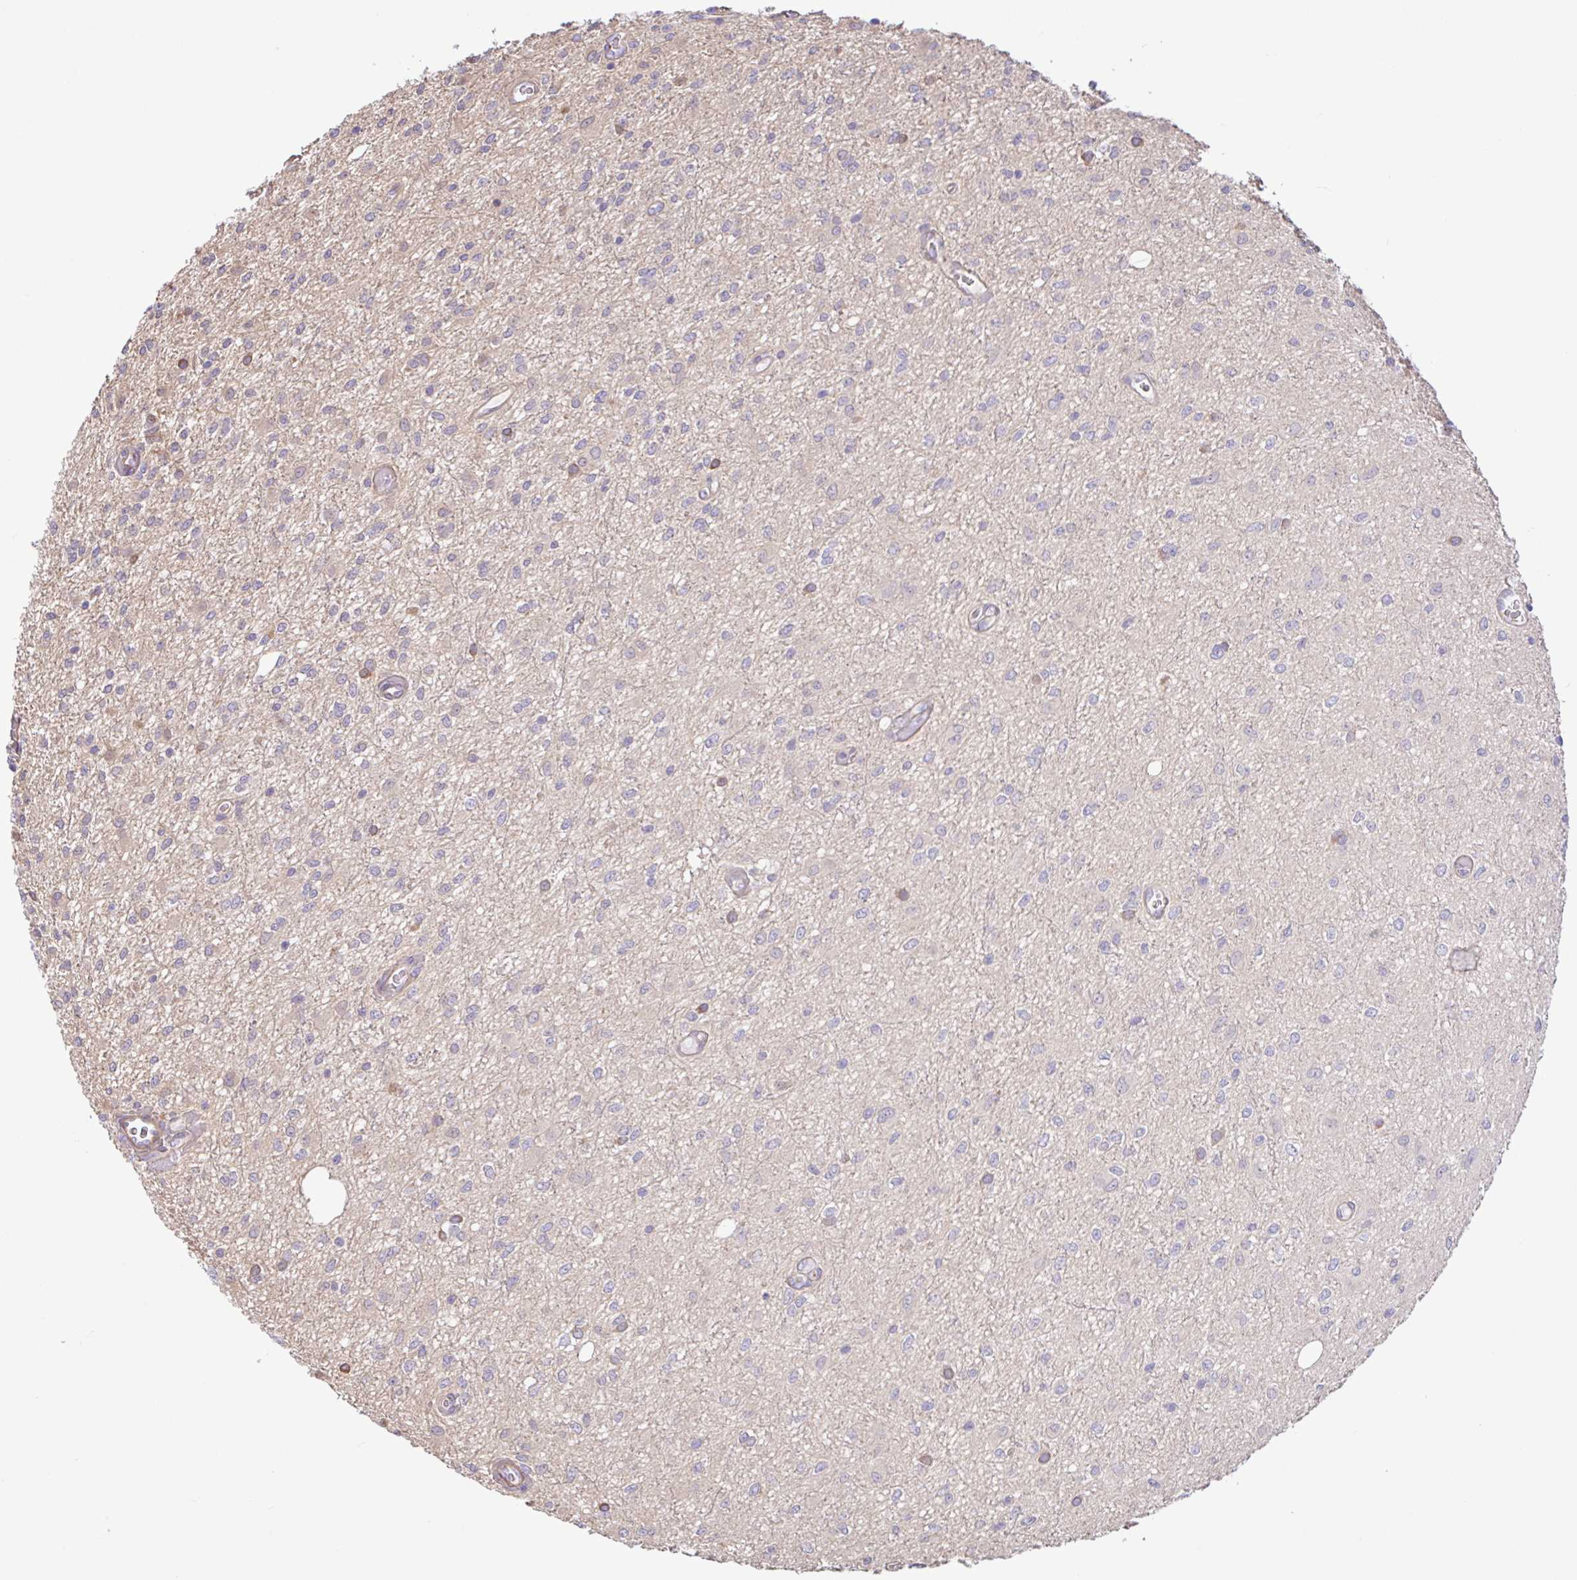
{"staining": {"intensity": "weak", "quantity": "<25%", "location": "cytoplasmic/membranous"}, "tissue": "glioma", "cell_type": "Tumor cells", "image_type": "cancer", "snomed": [{"axis": "morphology", "description": "Glioma, malignant, Low grade"}, {"axis": "topography", "description": "Cerebellum"}], "caption": "Immunohistochemistry micrograph of malignant glioma (low-grade) stained for a protein (brown), which demonstrates no staining in tumor cells.", "gene": "PLCD4", "patient": {"sex": "female", "age": 5}}